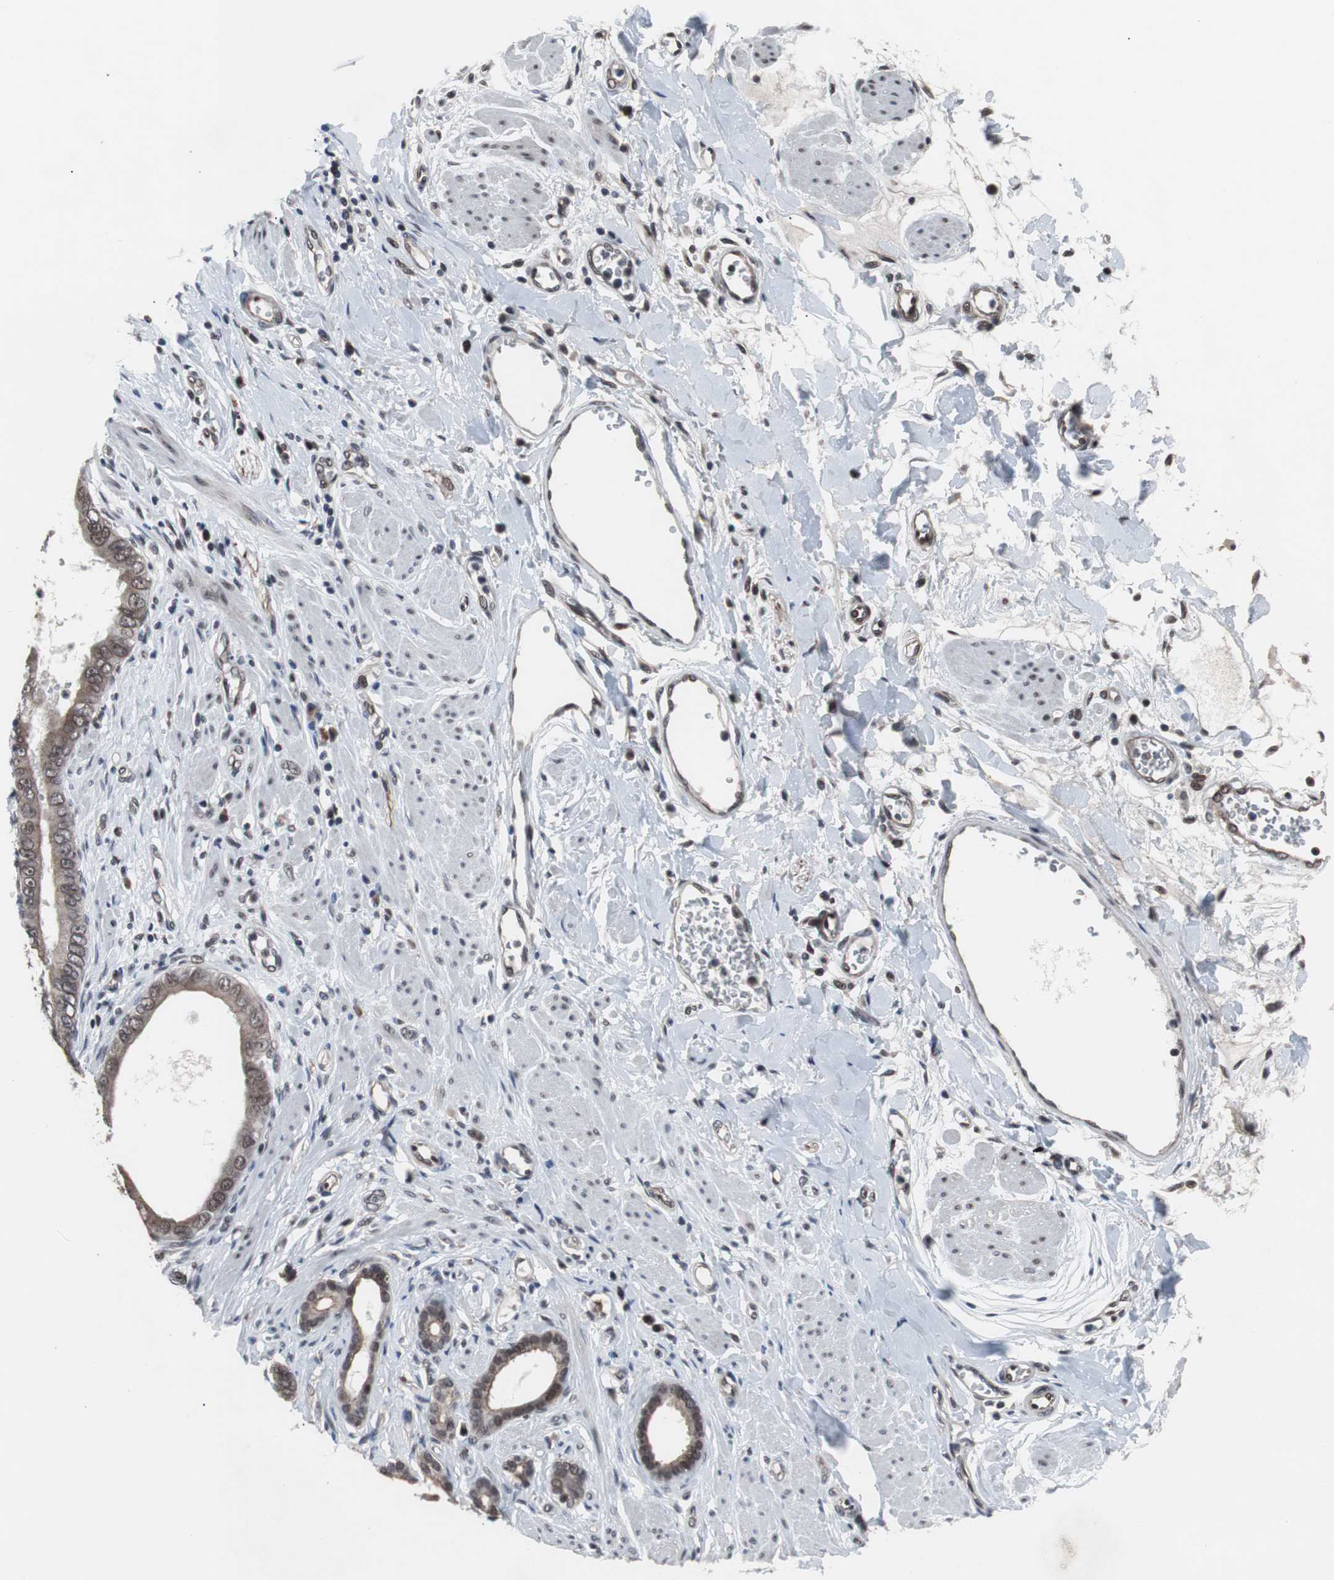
{"staining": {"intensity": "moderate", "quantity": ">75%", "location": "cytoplasmic/membranous,nuclear"}, "tissue": "pancreatic cancer", "cell_type": "Tumor cells", "image_type": "cancer", "snomed": [{"axis": "morphology", "description": "Normal tissue, NOS"}, {"axis": "topography", "description": "Lymph node"}], "caption": "Immunohistochemistry (IHC) (DAB (3,3'-diaminobenzidine)) staining of human pancreatic cancer exhibits moderate cytoplasmic/membranous and nuclear protein positivity in about >75% of tumor cells.", "gene": "GTF2F2", "patient": {"sex": "male", "age": 50}}